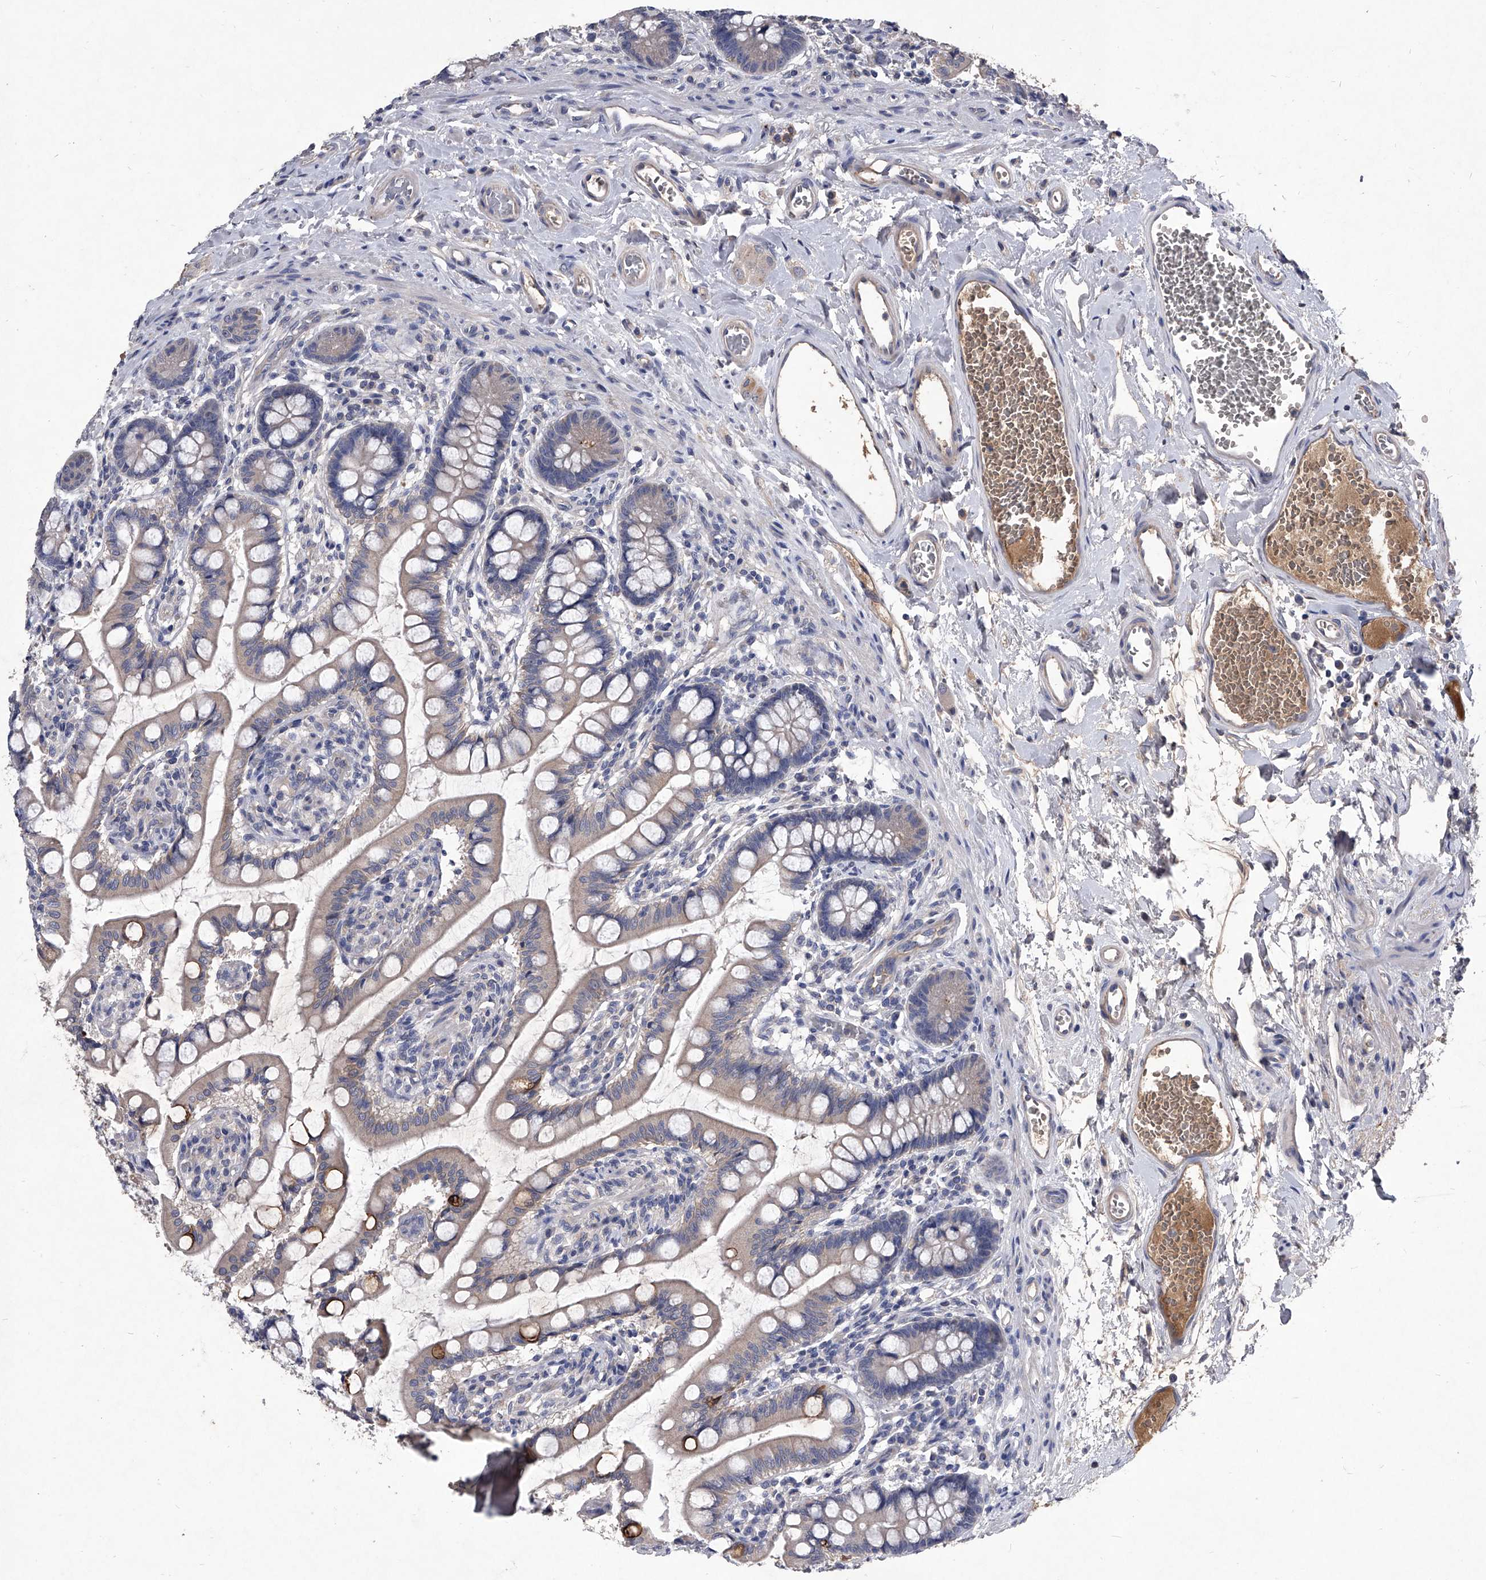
{"staining": {"intensity": "weak", "quantity": "<25%", "location": "cytoplasmic/membranous"}, "tissue": "small intestine", "cell_type": "Glandular cells", "image_type": "normal", "snomed": [{"axis": "morphology", "description": "Normal tissue, NOS"}, {"axis": "topography", "description": "Small intestine"}], "caption": "This is an IHC image of benign small intestine. There is no positivity in glandular cells.", "gene": "C5", "patient": {"sex": "male", "age": 52}}